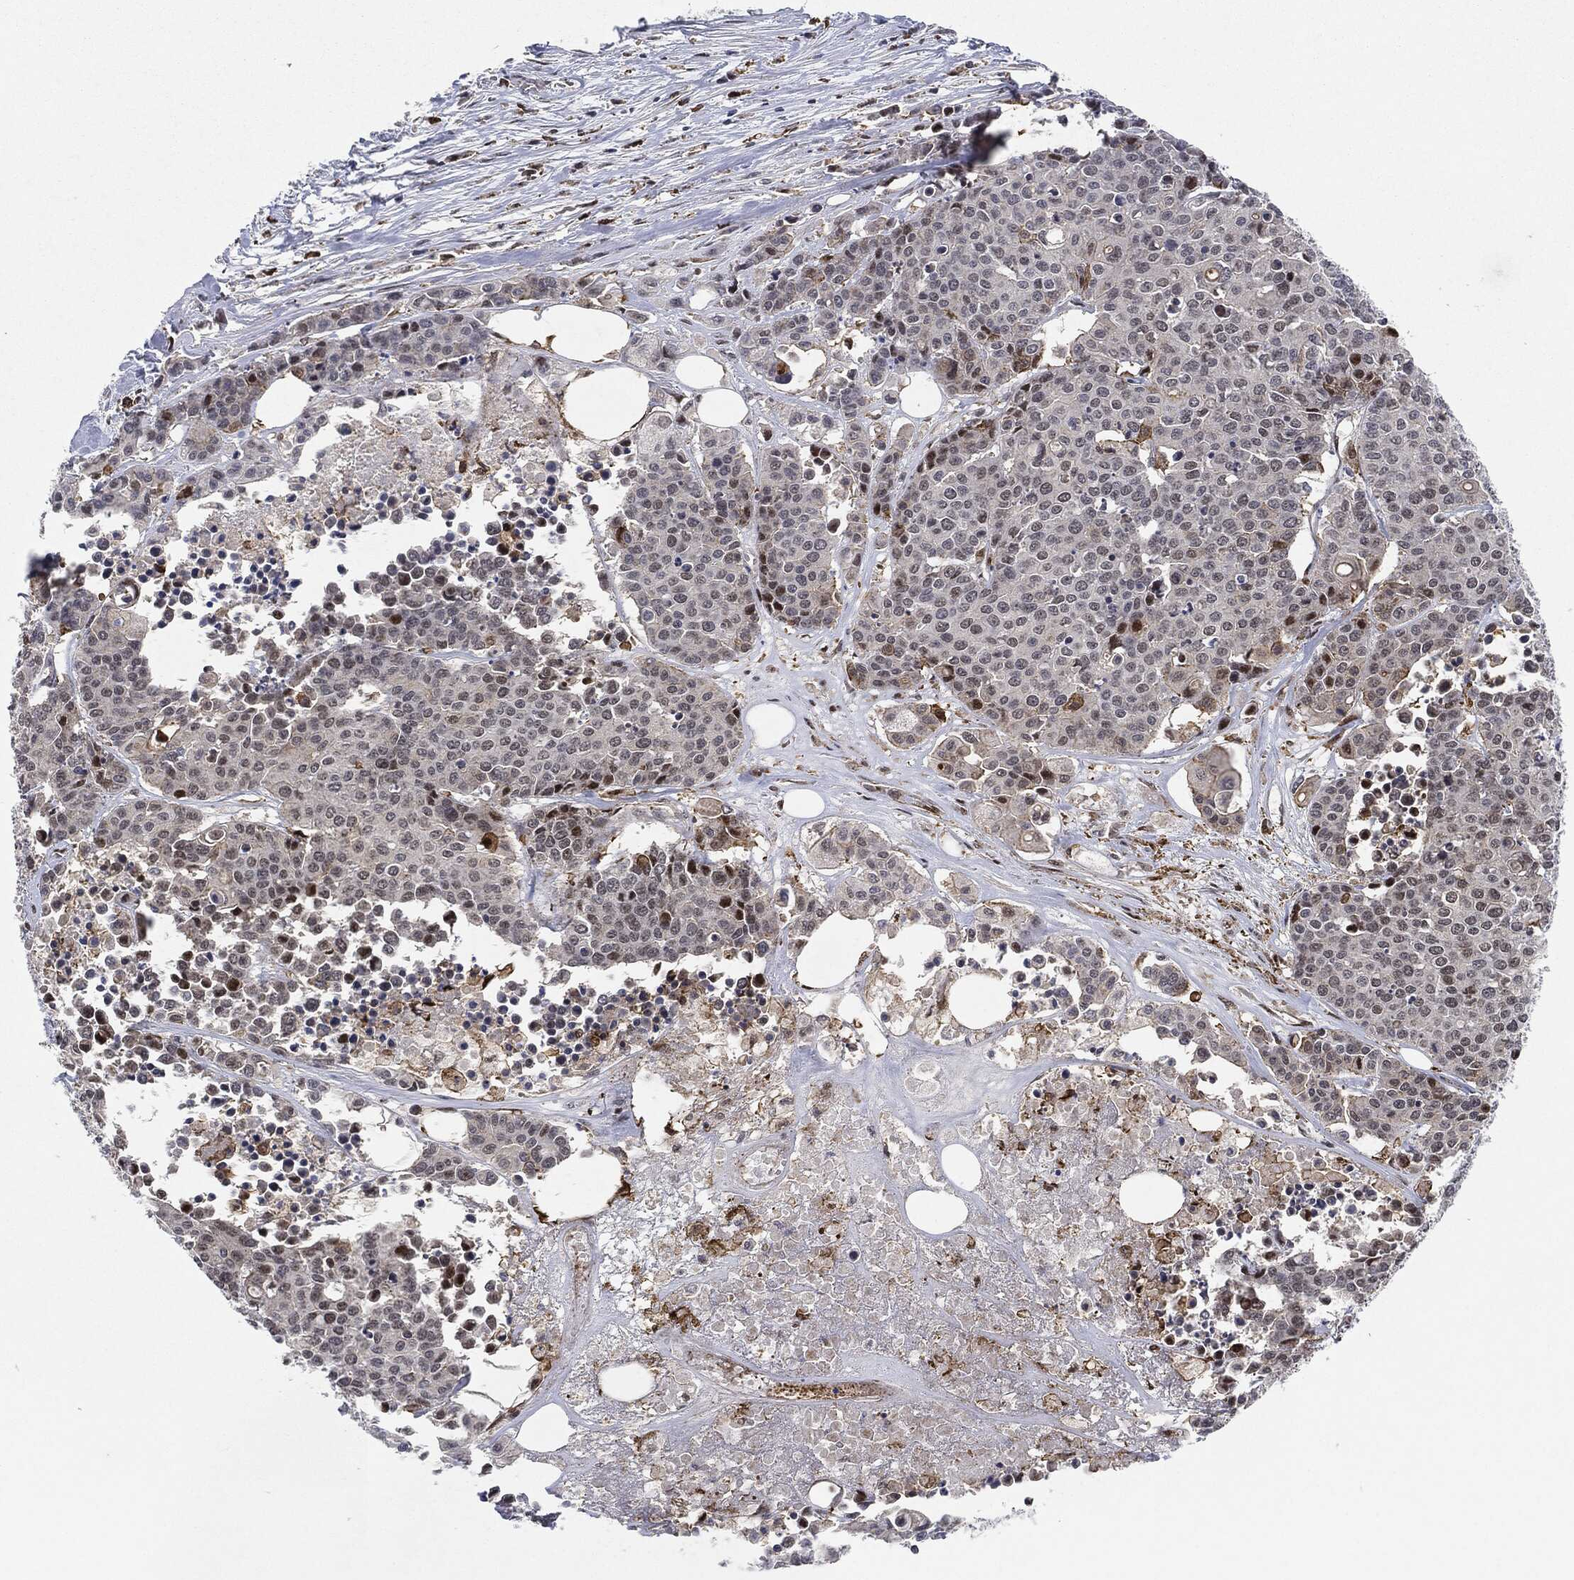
{"staining": {"intensity": "negative", "quantity": "none", "location": "none"}, "tissue": "carcinoid", "cell_type": "Tumor cells", "image_type": "cancer", "snomed": [{"axis": "morphology", "description": "Carcinoid, malignant, NOS"}, {"axis": "topography", "description": "Colon"}], "caption": "Protein analysis of carcinoid demonstrates no significant positivity in tumor cells.", "gene": "NANOS3", "patient": {"sex": "male", "age": 81}}